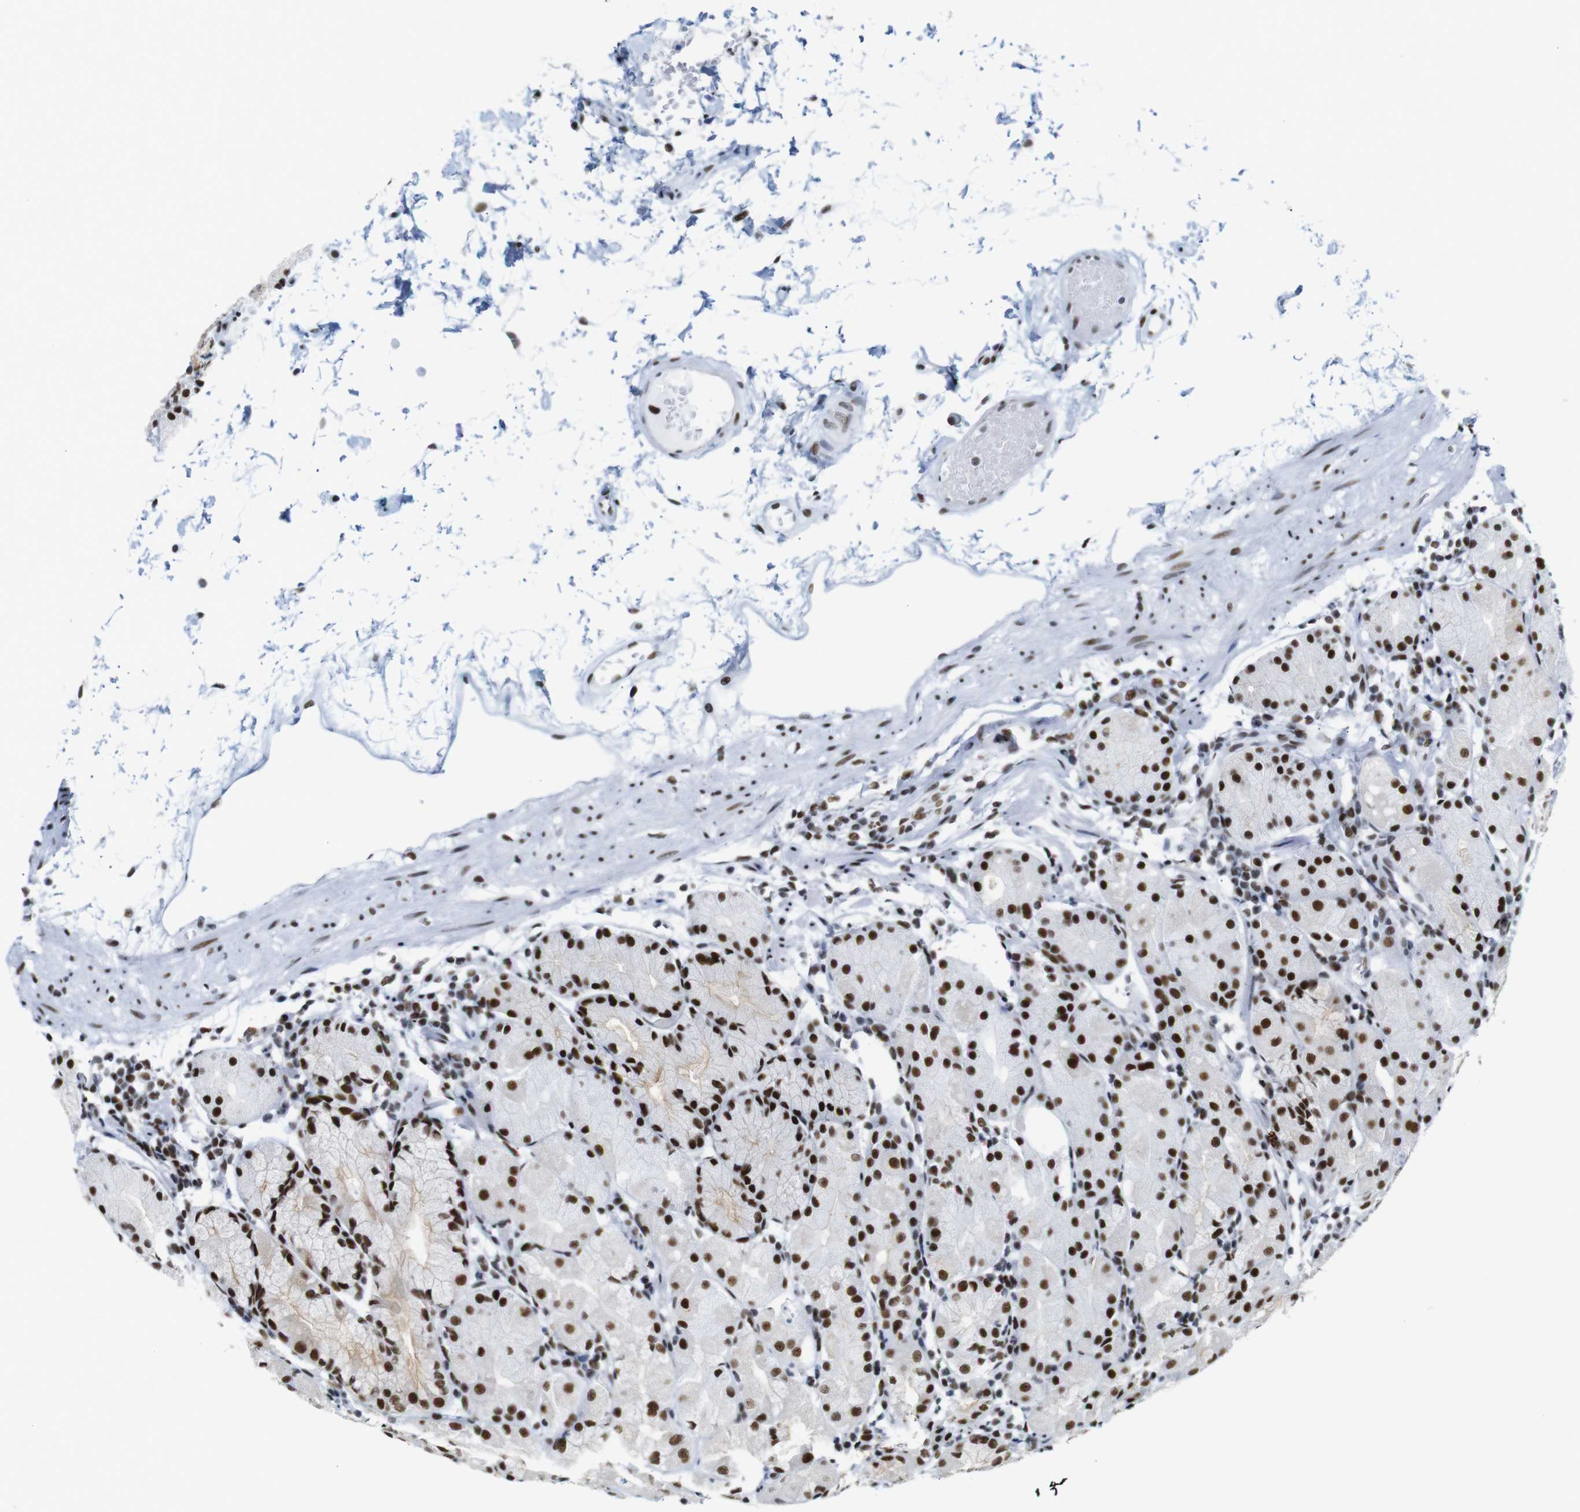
{"staining": {"intensity": "strong", "quantity": ">75%", "location": "nuclear"}, "tissue": "stomach", "cell_type": "Glandular cells", "image_type": "normal", "snomed": [{"axis": "morphology", "description": "Normal tissue, NOS"}, {"axis": "topography", "description": "Stomach"}, {"axis": "topography", "description": "Stomach, lower"}], "caption": "Protein staining of normal stomach displays strong nuclear positivity in approximately >75% of glandular cells.", "gene": "TRA2B", "patient": {"sex": "female", "age": 75}}